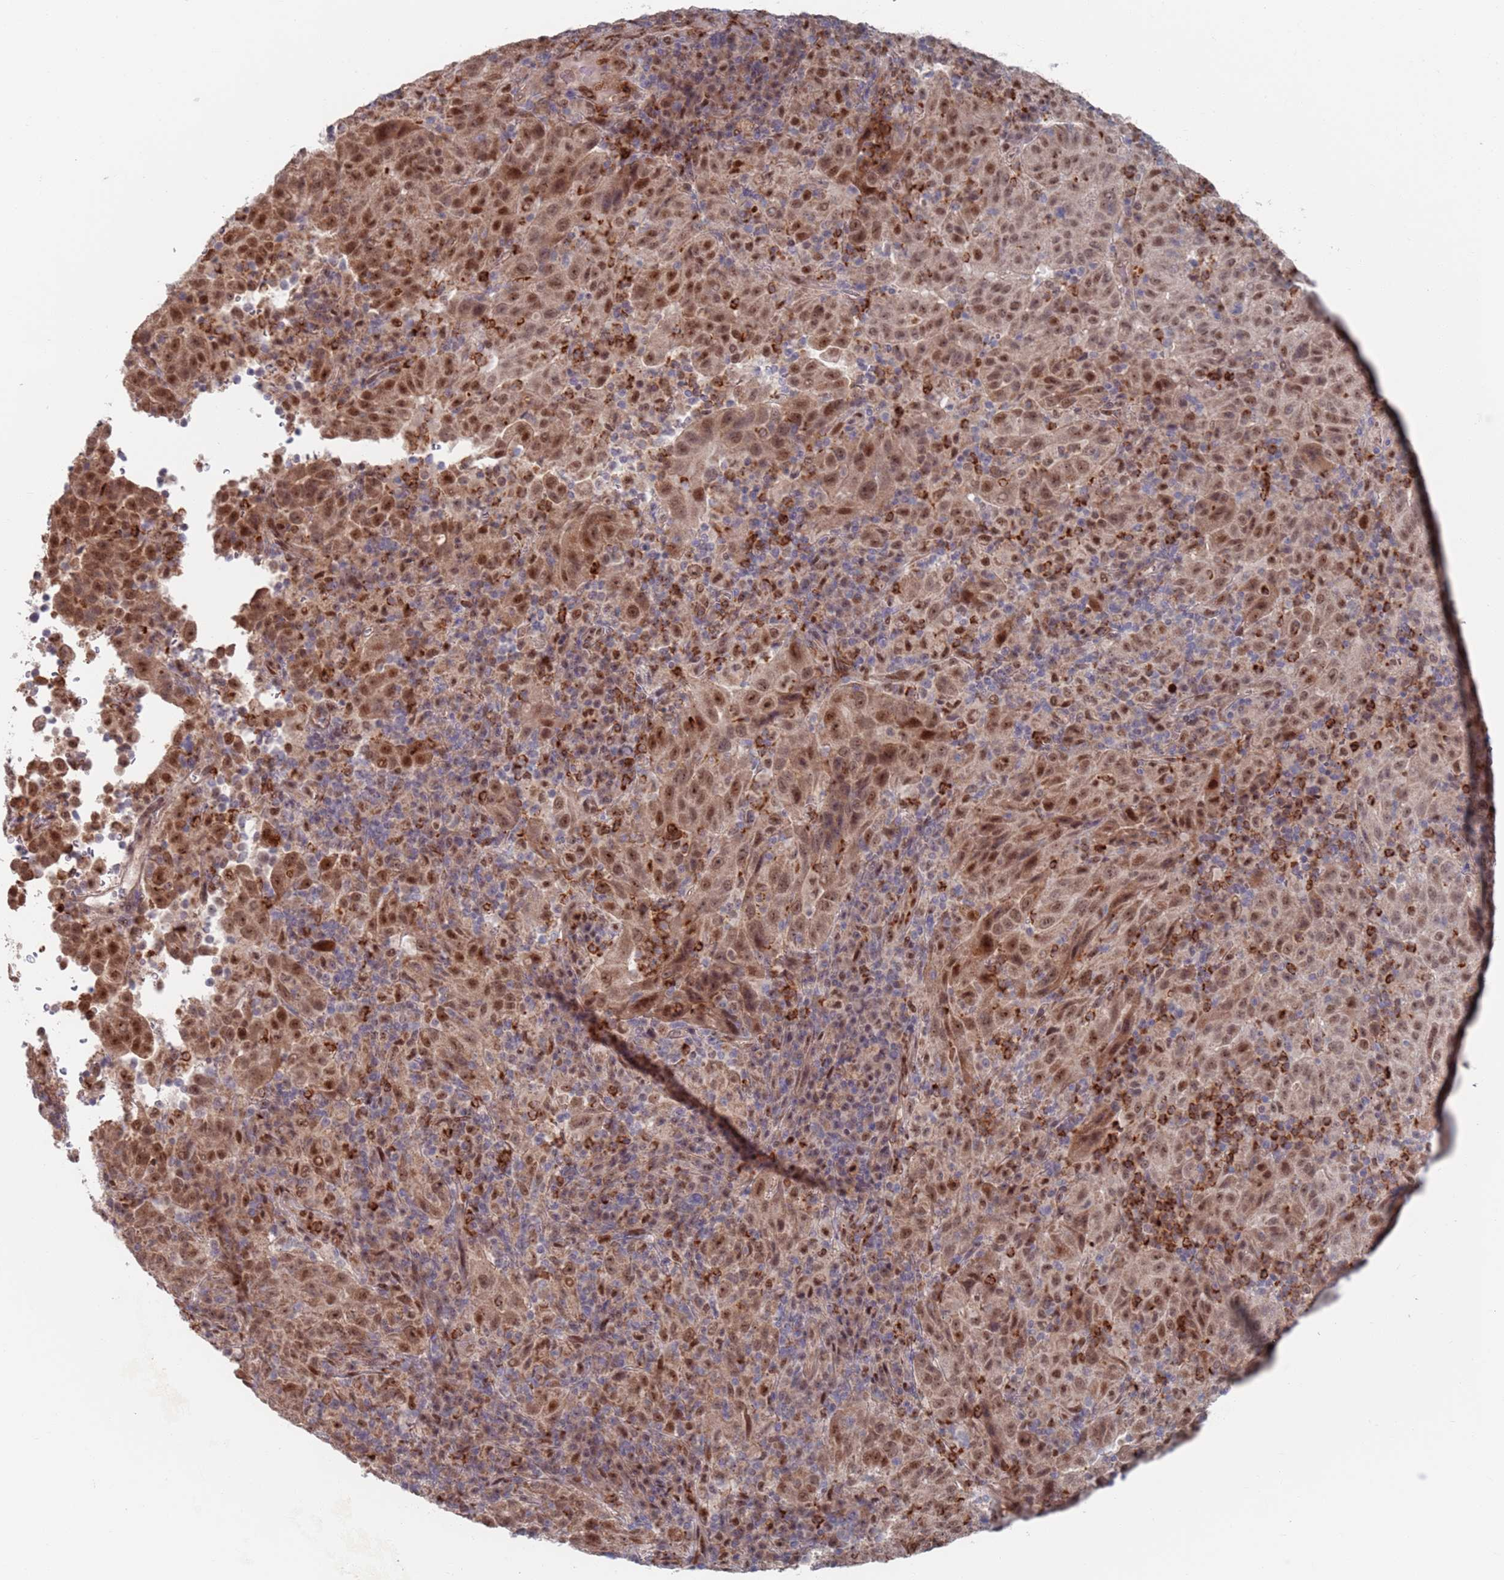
{"staining": {"intensity": "moderate", "quantity": ">75%", "location": "nuclear"}, "tissue": "pancreatic cancer", "cell_type": "Tumor cells", "image_type": "cancer", "snomed": [{"axis": "morphology", "description": "Adenocarcinoma, NOS"}, {"axis": "topography", "description": "Pancreas"}], "caption": "Pancreatic adenocarcinoma was stained to show a protein in brown. There is medium levels of moderate nuclear expression in approximately >75% of tumor cells.", "gene": "RPP25", "patient": {"sex": "male", "age": 63}}